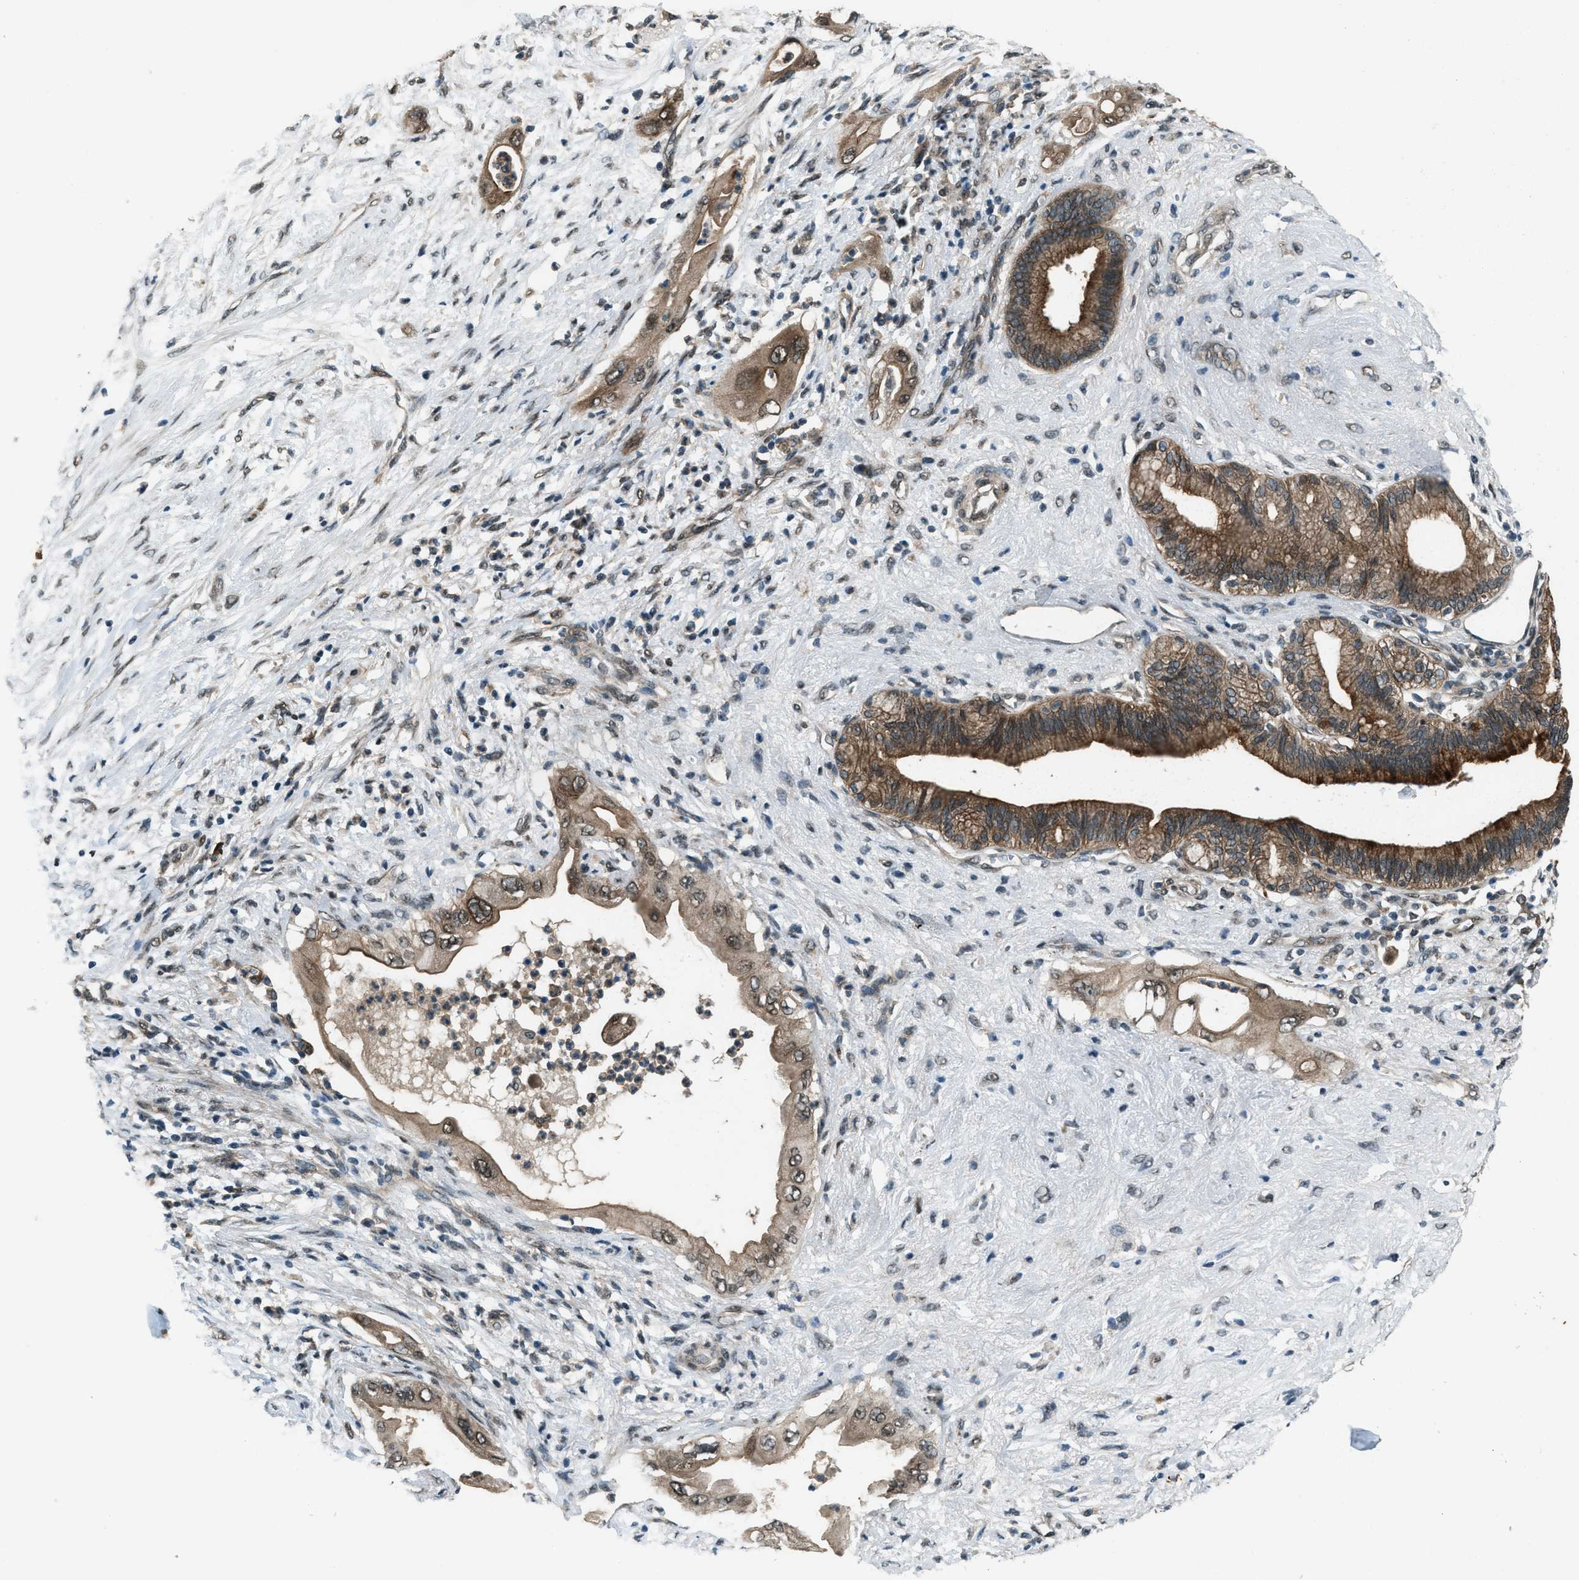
{"staining": {"intensity": "moderate", "quantity": ">75%", "location": "cytoplasmic/membranous"}, "tissue": "pancreatic cancer", "cell_type": "Tumor cells", "image_type": "cancer", "snomed": [{"axis": "morphology", "description": "Adenocarcinoma, NOS"}, {"axis": "topography", "description": "Pancreas"}], "caption": "Pancreatic adenocarcinoma stained with a brown dye shows moderate cytoplasmic/membranous positive positivity in approximately >75% of tumor cells.", "gene": "SVIL", "patient": {"sex": "male", "age": 59}}